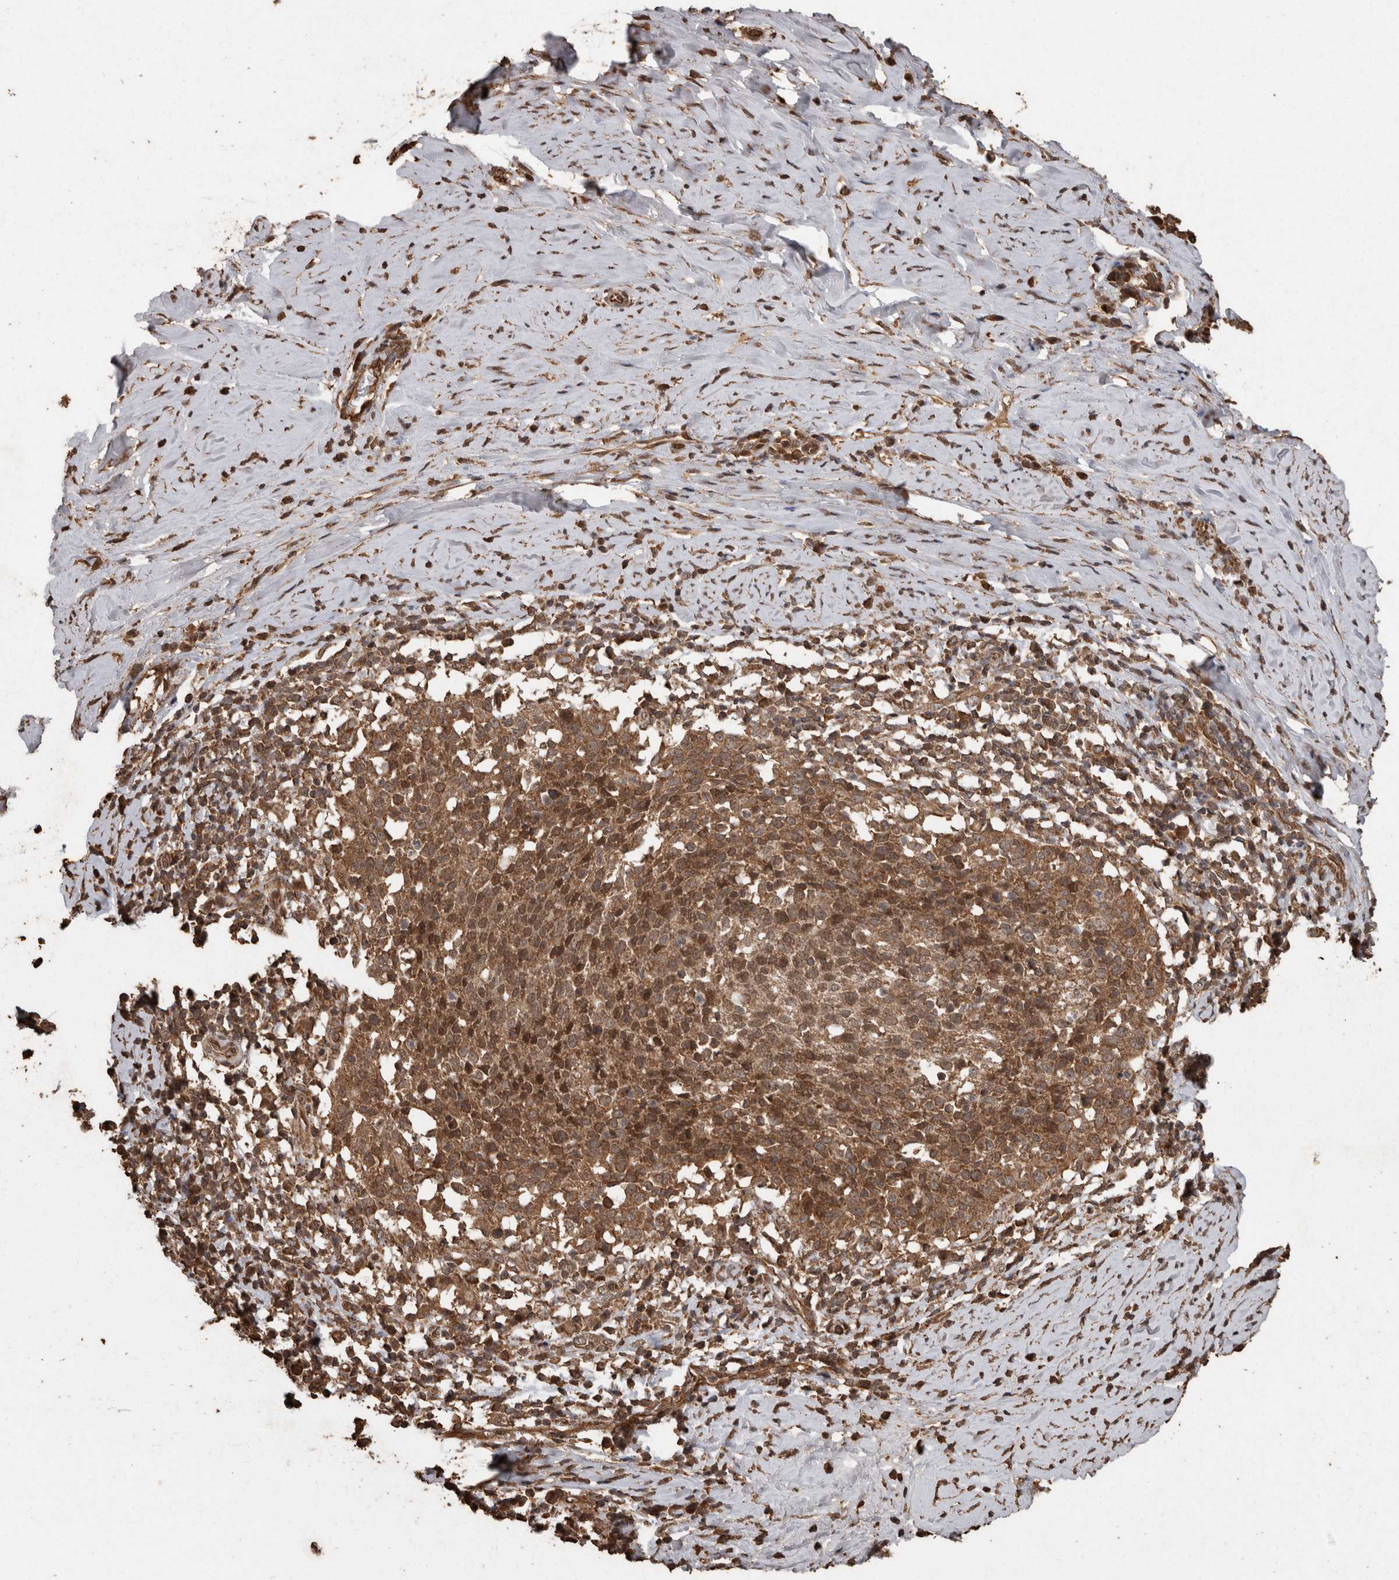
{"staining": {"intensity": "strong", "quantity": ">75%", "location": "cytoplasmic/membranous"}, "tissue": "cervical cancer", "cell_type": "Tumor cells", "image_type": "cancer", "snomed": [{"axis": "morphology", "description": "Squamous cell carcinoma, NOS"}, {"axis": "topography", "description": "Cervix"}], "caption": "Immunohistochemistry (IHC) (DAB) staining of cervical cancer reveals strong cytoplasmic/membranous protein positivity in about >75% of tumor cells. (DAB = brown stain, brightfield microscopy at high magnification).", "gene": "PINK1", "patient": {"sex": "female", "age": 51}}